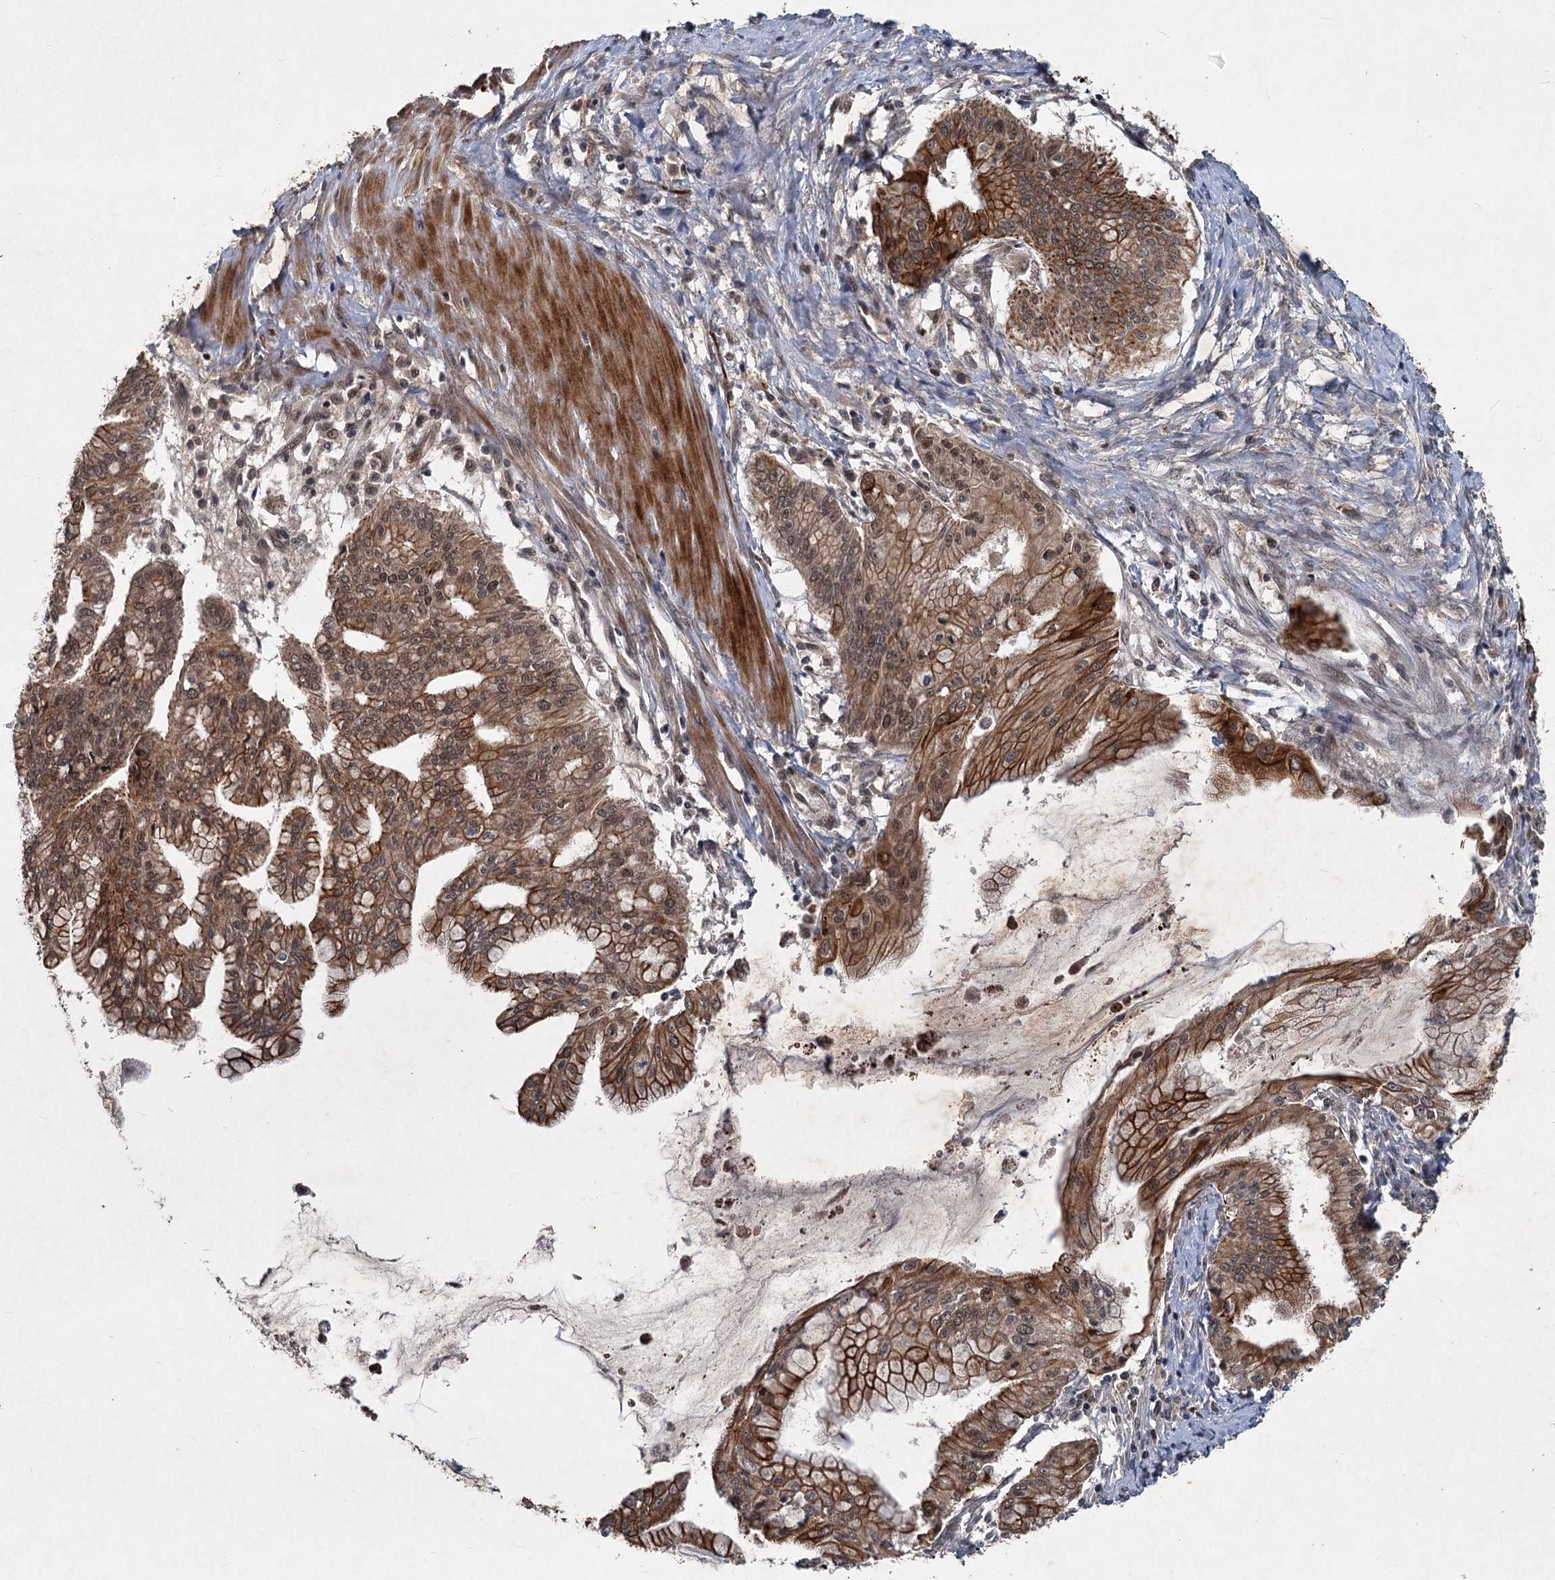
{"staining": {"intensity": "moderate", "quantity": ">75%", "location": "cytoplasmic/membranous,nuclear"}, "tissue": "pancreatic cancer", "cell_type": "Tumor cells", "image_type": "cancer", "snomed": [{"axis": "morphology", "description": "Adenocarcinoma, NOS"}, {"axis": "topography", "description": "Pancreas"}], "caption": "DAB (3,3'-diaminobenzidine) immunohistochemical staining of human pancreatic cancer shows moderate cytoplasmic/membranous and nuclear protein expression in approximately >75% of tumor cells.", "gene": "RITA1", "patient": {"sex": "male", "age": 46}}